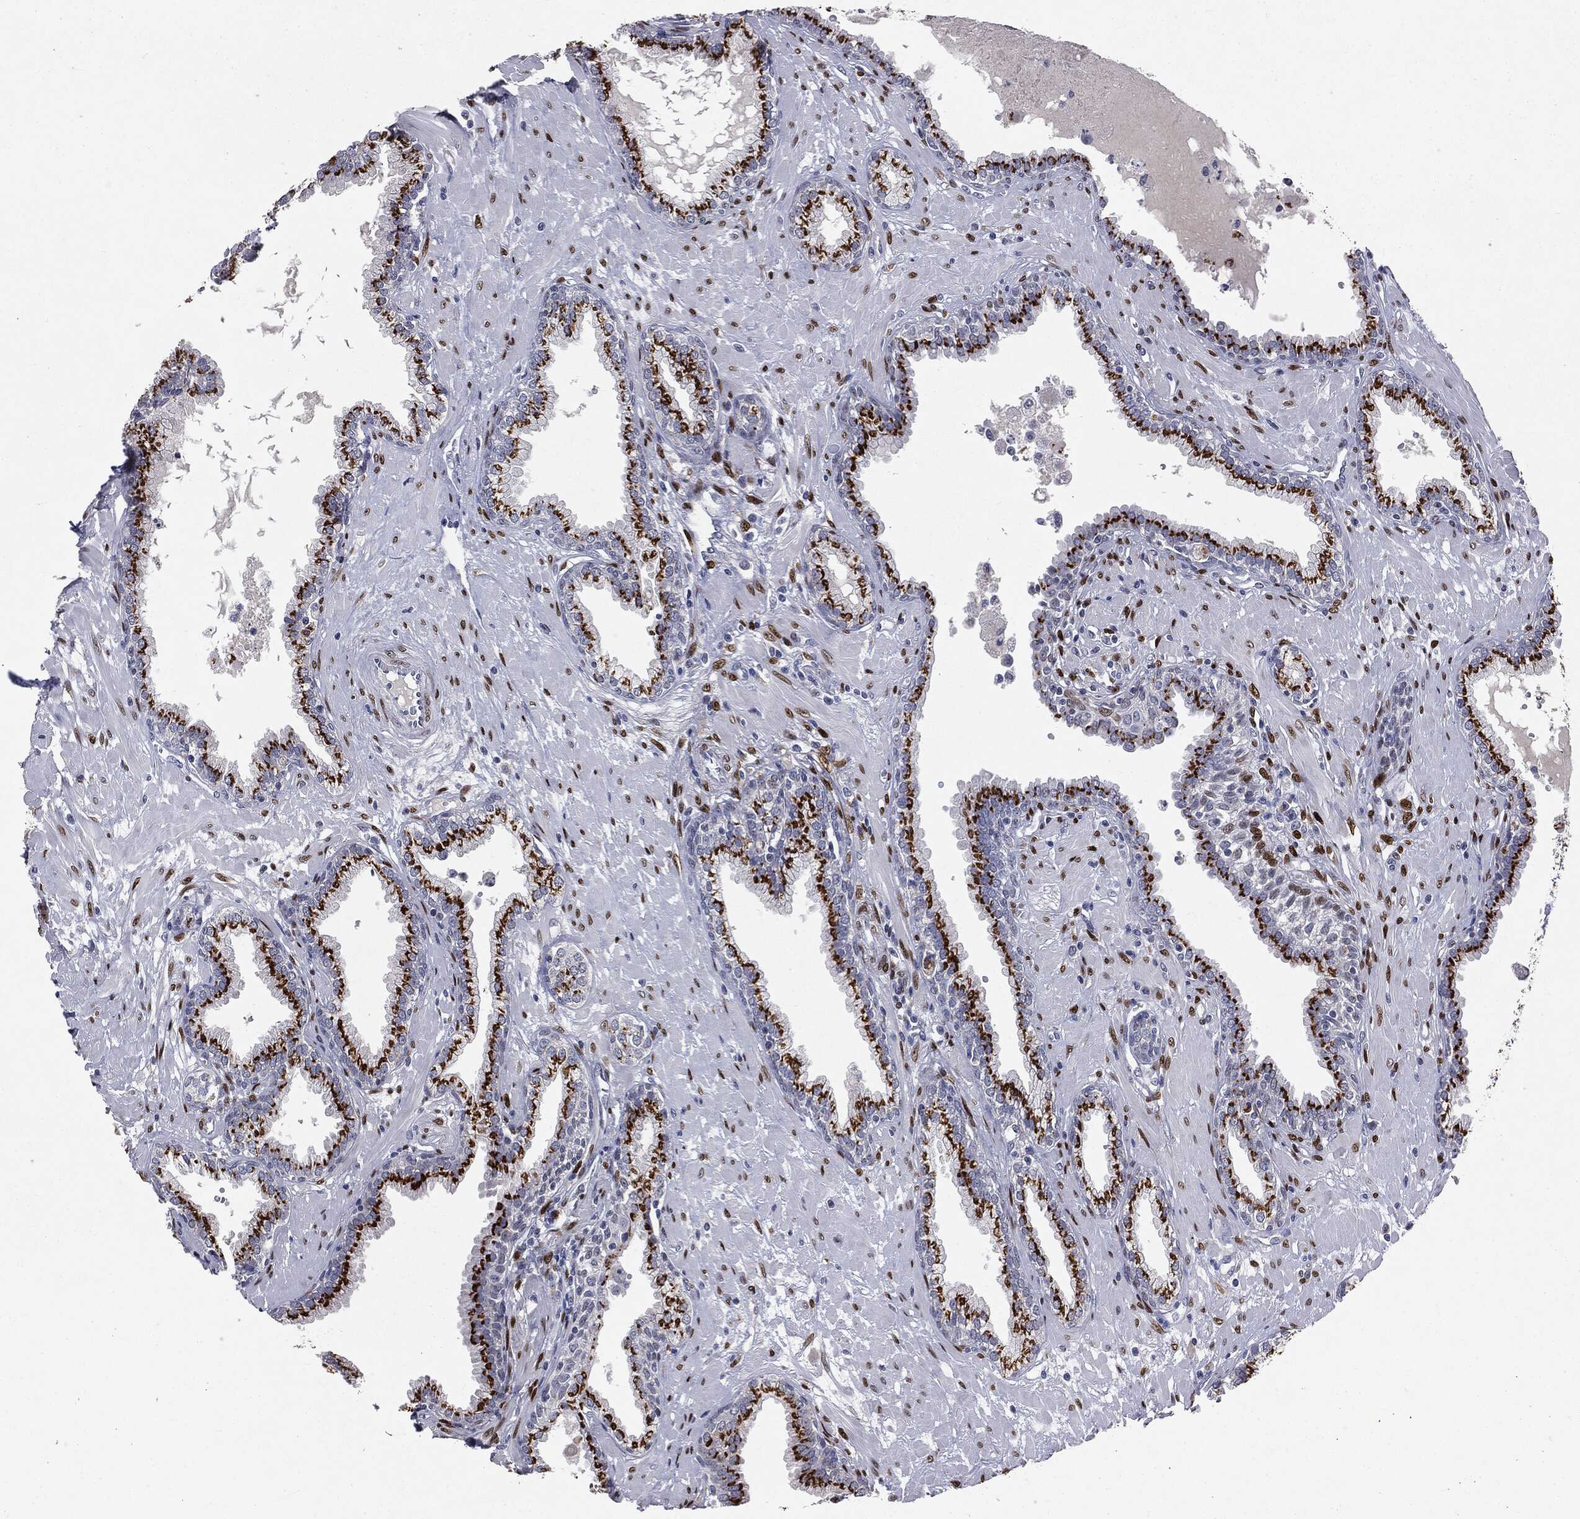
{"staining": {"intensity": "strong", "quantity": ">75%", "location": "cytoplasmic/membranous"}, "tissue": "prostate", "cell_type": "Glandular cells", "image_type": "normal", "snomed": [{"axis": "morphology", "description": "Normal tissue, NOS"}, {"axis": "topography", "description": "Prostate"}], "caption": "IHC (DAB) staining of unremarkable human prostate displays strong cytoplasmic/membranous protein expression in approximately >75% of glandular cells.", "gene": "CASD1", "patient": {"sex": "male", "age": 64}}